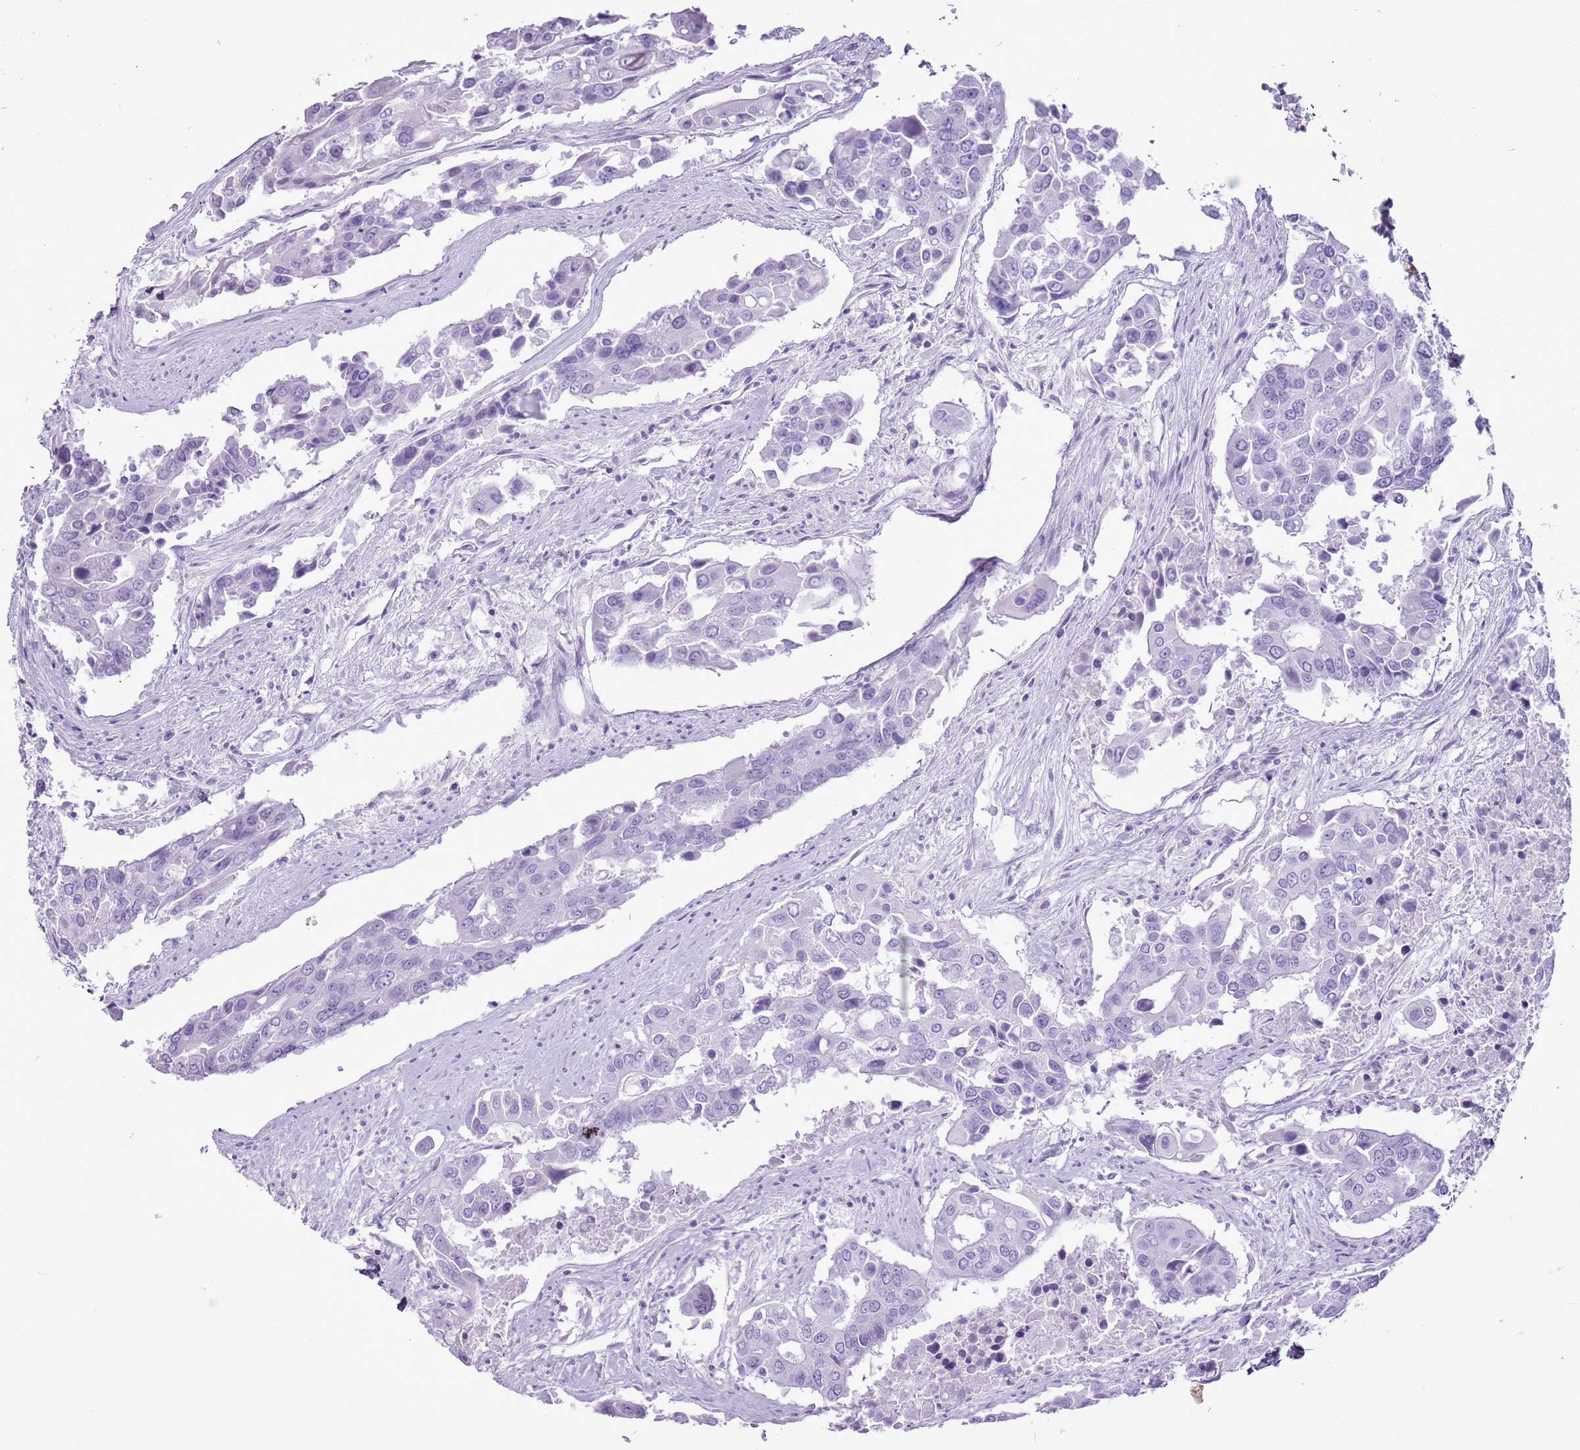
{"staining": {"intensity": "negative", "quantity": "none", "location": "none"}, "tissue": "colorectal cancer", "cell_type": "Tumor cells", "image_type": "cancer", "snomed": [{"axis": "morphology", "description": "Adenocarcinoma, NOS"}, {"axis": "topography", "description": "Colon"}], "caption": "High power microscopy micrograph of an immunohistochemistry image of colorectal adenocarcinoma, revealing no significant staining in tumor cells. The staining is performed using DAB brown chromogen with nuclei counter-stained in using hematoxylin.", "gene": "CNFN", "patient": {"sex": "male", "age": 77}}